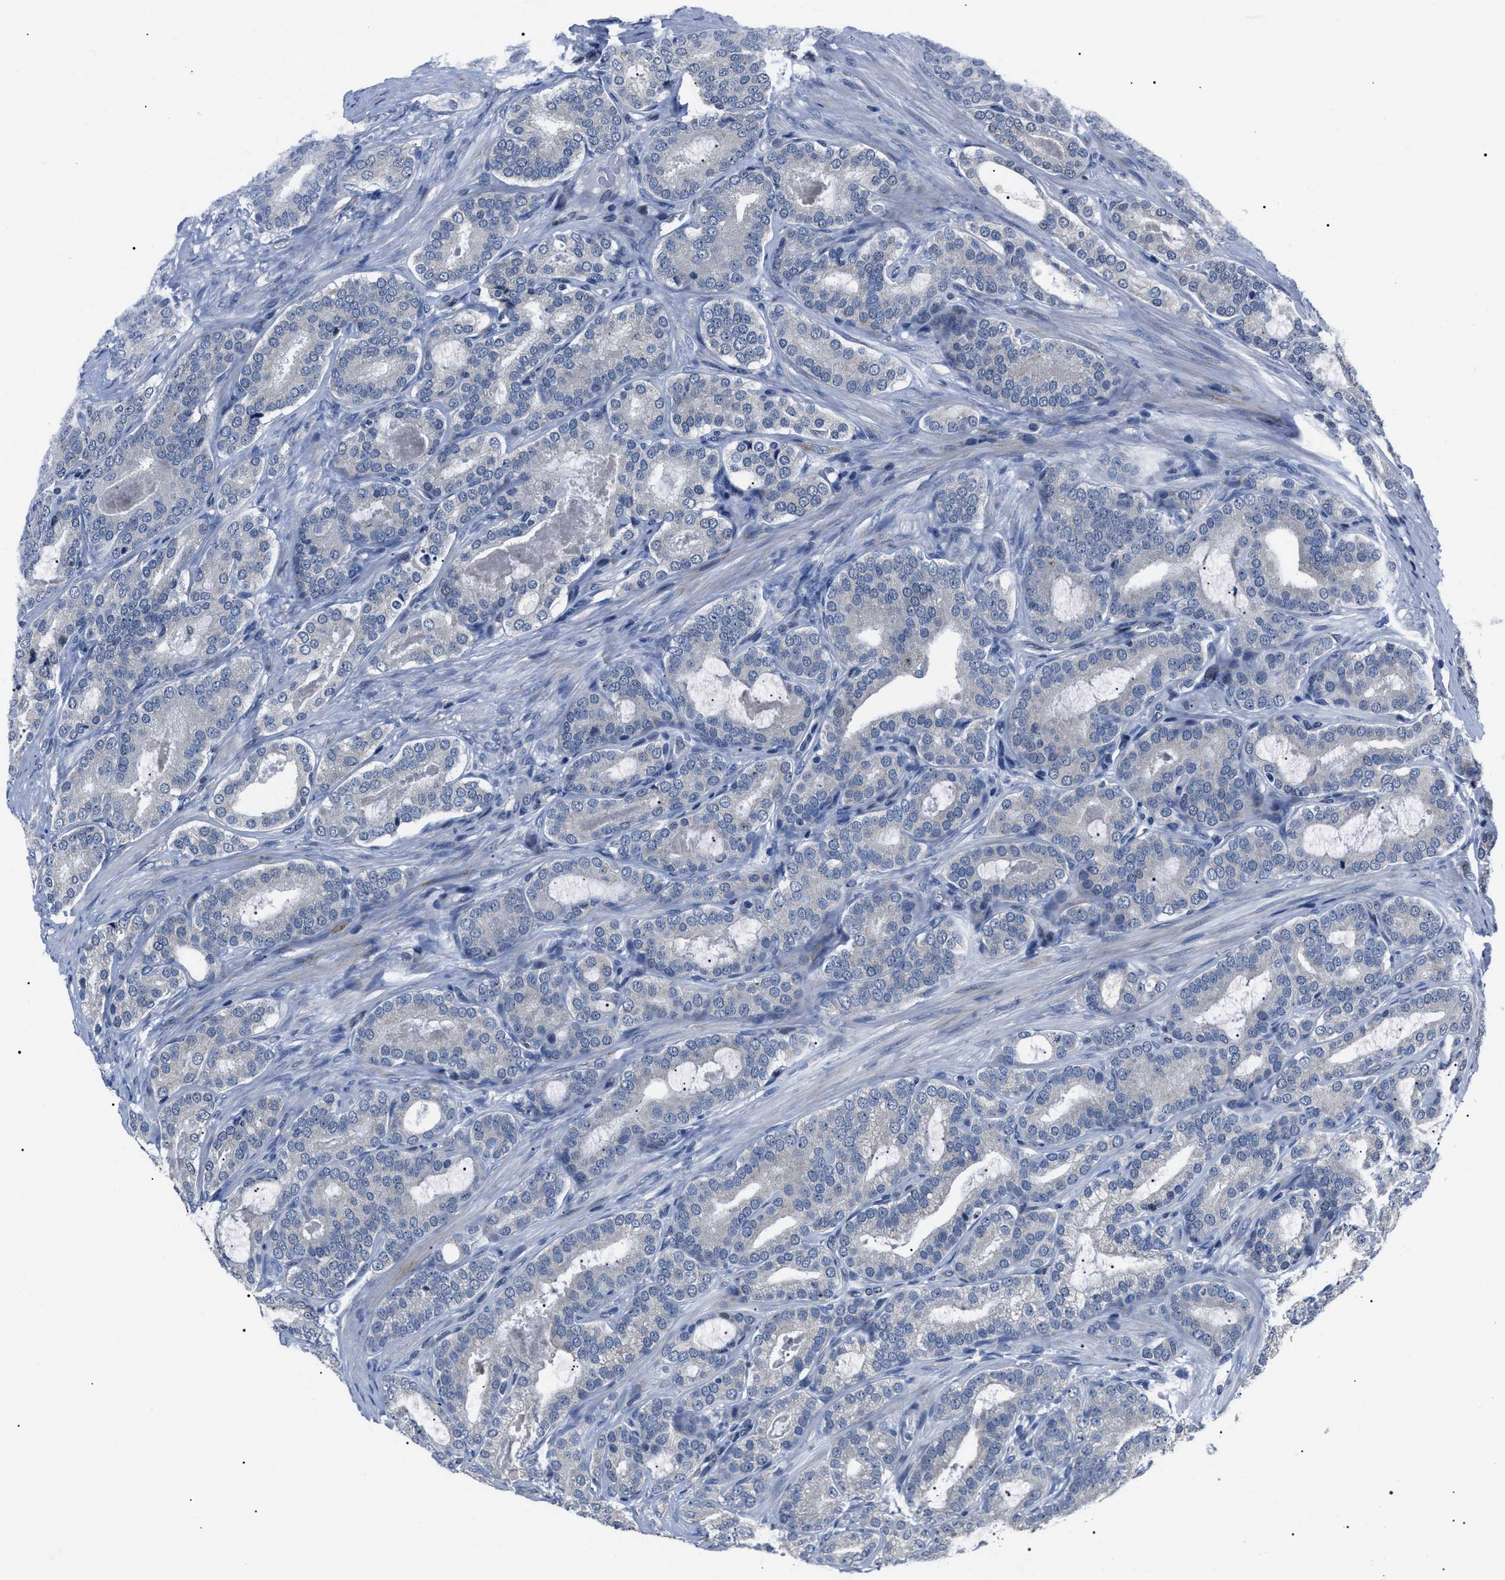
{"staining": {"intensity": "negative", "quantity": "none", "location": "none"}, "tissue": "prostate cancer", "cell_type": "Tumor cells", "image_type": "cancer", "snomed": [{"axis": "morphology", "description": "Adenocarcinoma, High grade"}, {"axis": "topography", "description": "Prostate"}], "caption": "High magnification brightfield microscopy of high-grade adenocarcinoma (prostate) stained with DAB (brown) and counterstained with hematoxylin (blue): tumor cells show no significant positivity.", "gene": "LRRC14", "patient": {"sex": "male", "age": 60}}